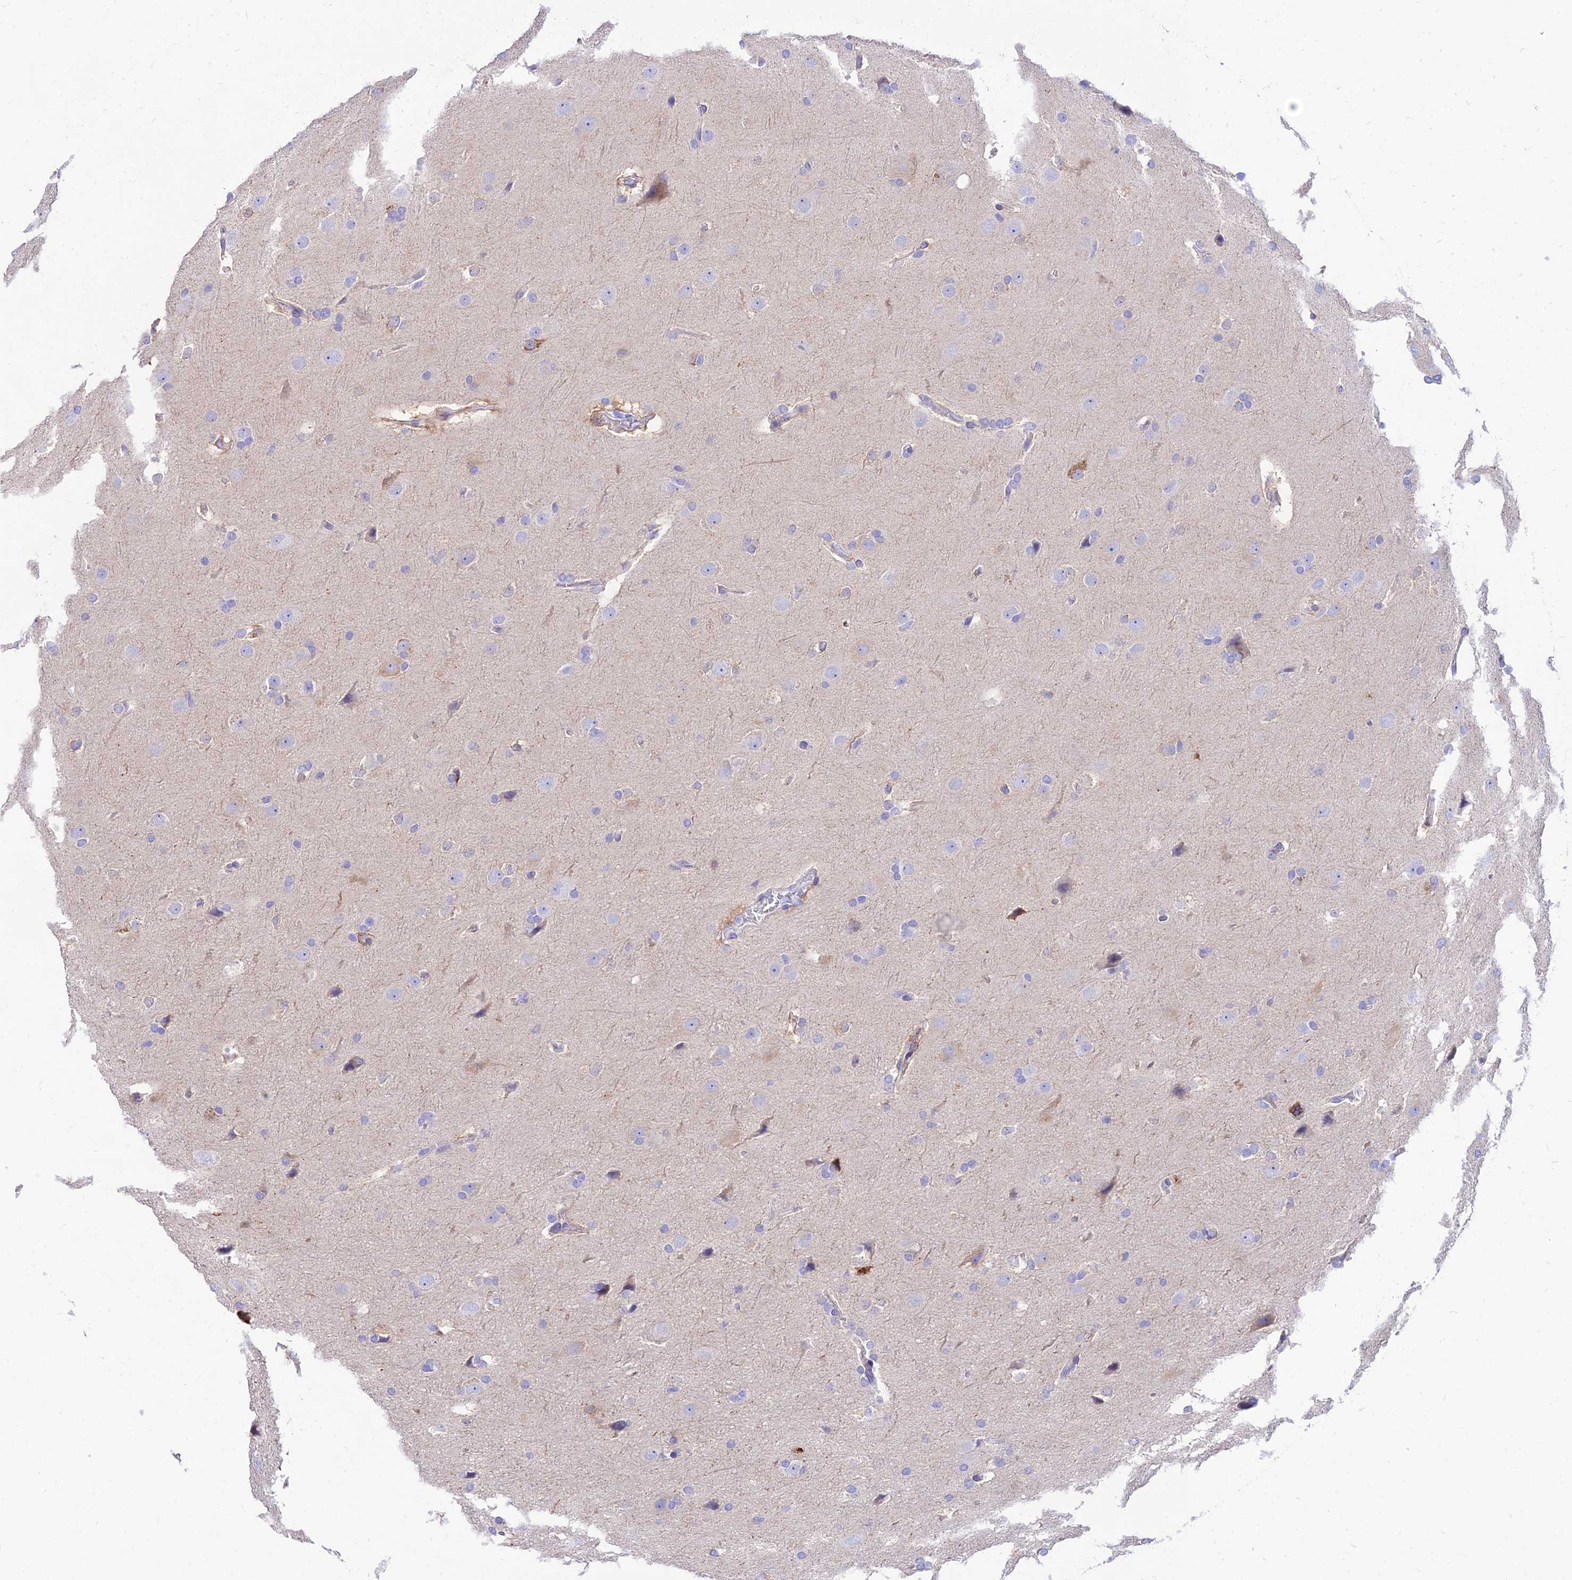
{"staining": {"intensity": "negative", "quantity": "none", "location": "none"}, "tissue": "glioma", "cell_type": "Tumor cells", "image_type": "cancer", "snomed": [{"axis": "morphology", "description": "Glioma, malignant, Low grade"}, {"axis": "topography", "description": "Brain"}], "caption": "A high-resolution photomicrograph shows immunohistochemistry (IHC) staining of glioma, which demonstrates no significant expression in tumor cells. (DAB IHC visualized using brightfield microscopy, high magnification).", "gene": "TAC3", "patient": {"sex": "female", "age": 37}}